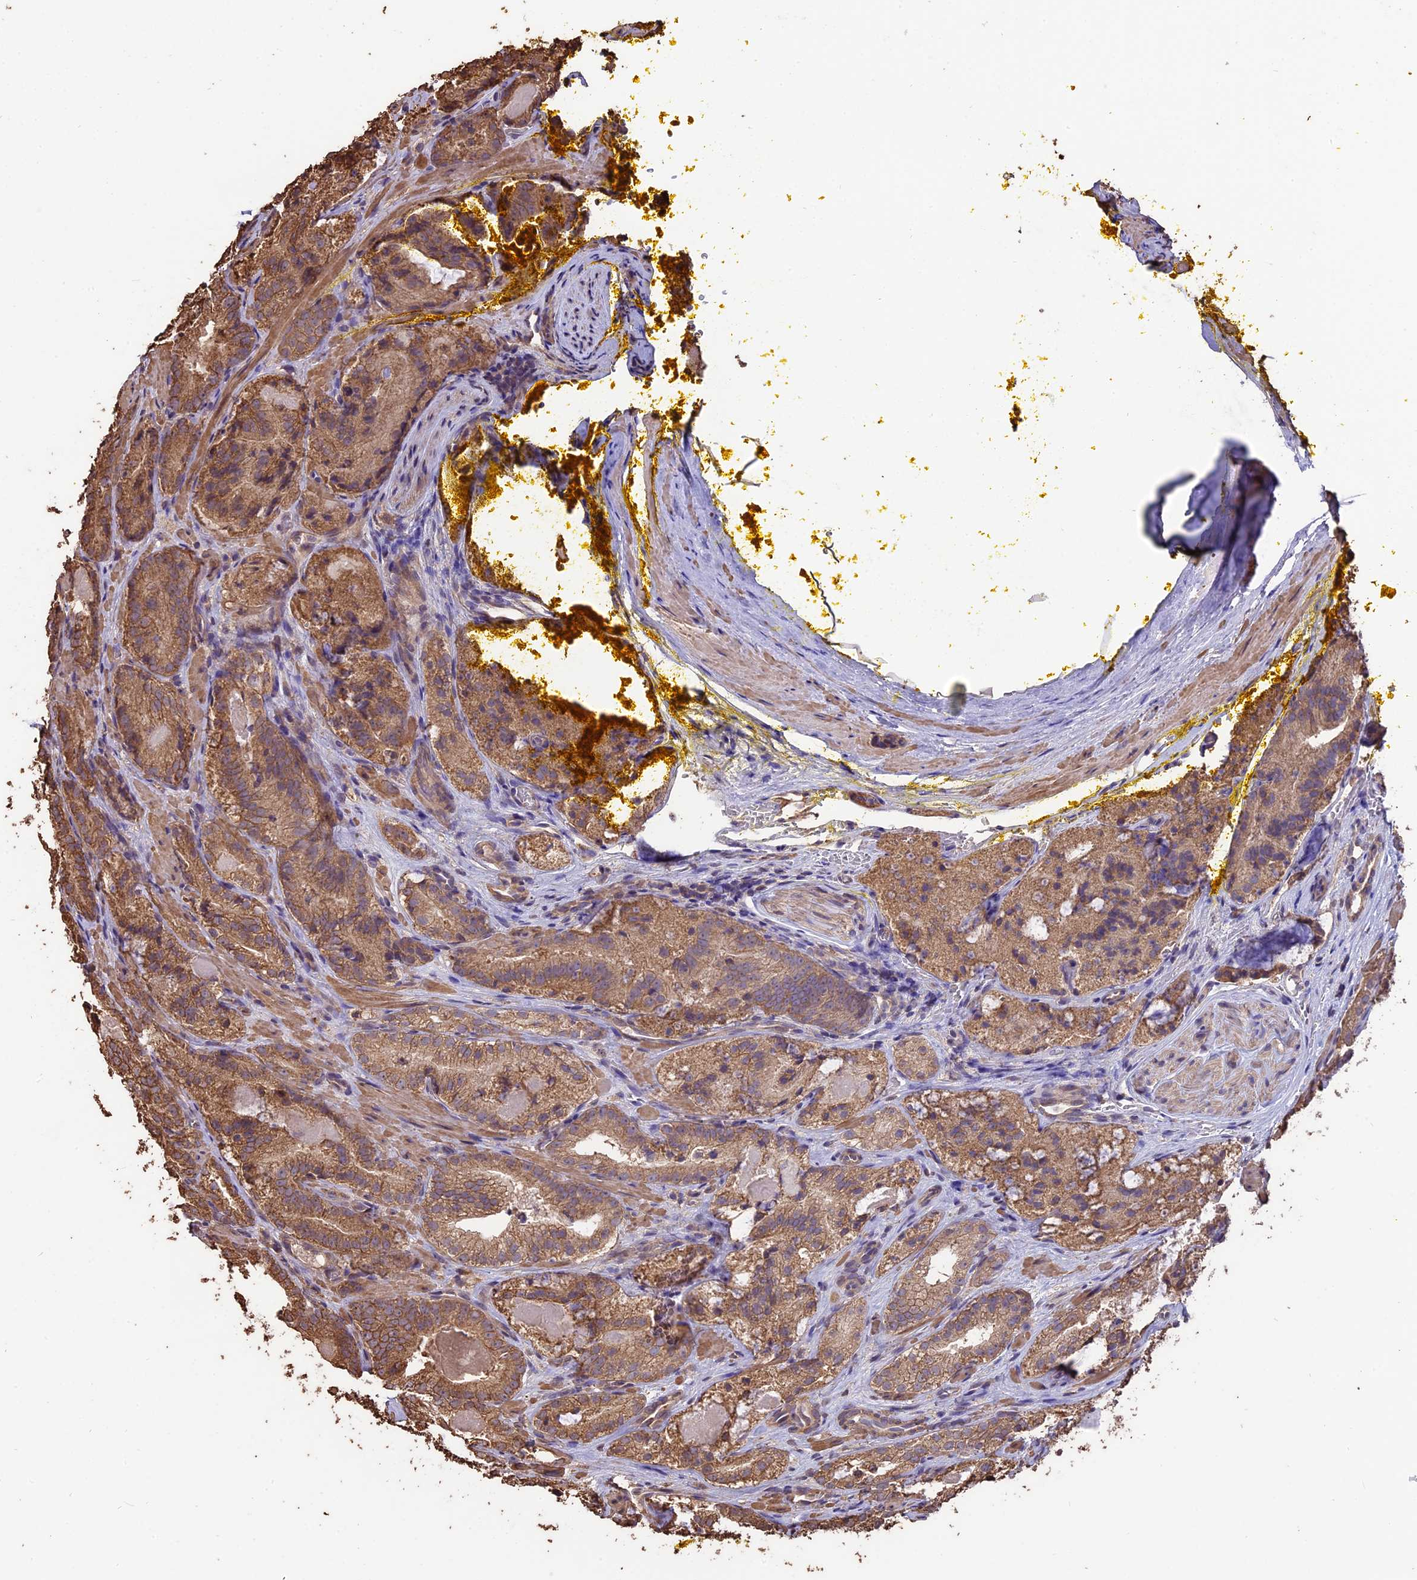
{"staining": {"intensity": "moderate", "quantity": ">75%", "location": "cytoplasmic/membranous"}, "tissue": "prostate cancer", "cell_type": "Tumor cells", "image_type": "cancer", "snomed": [{"axis": "morphology", "description": "Adenocarcinoma, High grade"}, {"axis": "topography", "description": "Prostate"}], "caption": "This image demonstrates IHC staining of prostate cancer (adenocarcinoma (high-grade)), with medium moderate cytoplasmic/membranous staining in about >75% of tumor cells.", "gene": "PGPEP1L", "patient": {"sex": "male", "age": 57}}